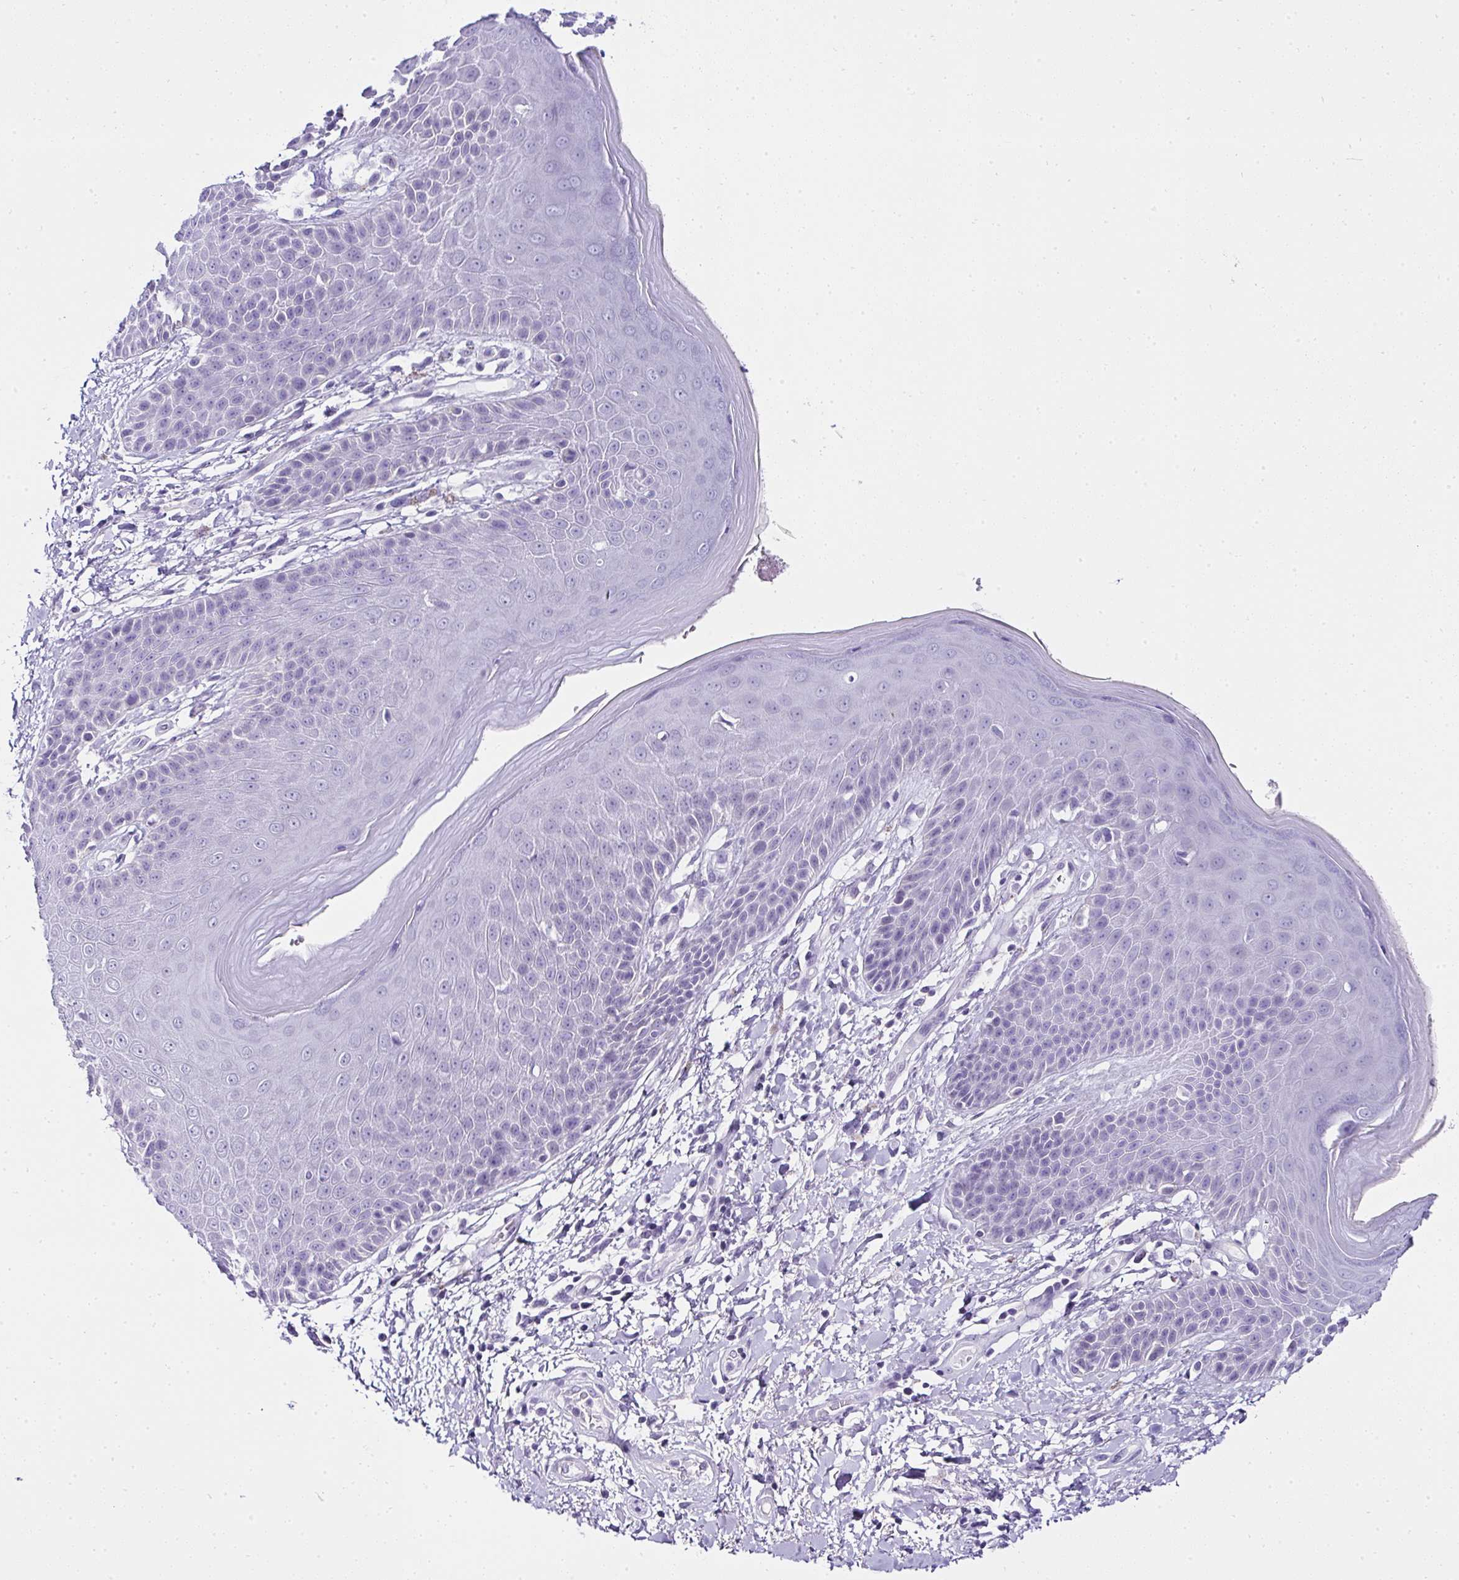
{"staining": {"intensity": "negative", "quantity": "none", "location": "none"}, "tissue": "skin", "cell_type": "Epidermal cells", "image_type": "normal", "snomed": [{"axis": "morphology", "description": "Normal tissue, NOS"}, {"axis": "topography", "description": "Anal"}, {"axis": "topography", "description": "Peripheral nerve tissue"}], "caption": "Immunohistochemistry (IHC) histopathology image of normal skin stained for a protein (brown), which displays no staining in epidermal cells.", "gene": "RNF183", "patient": {"sex": "male", "age": 51}}